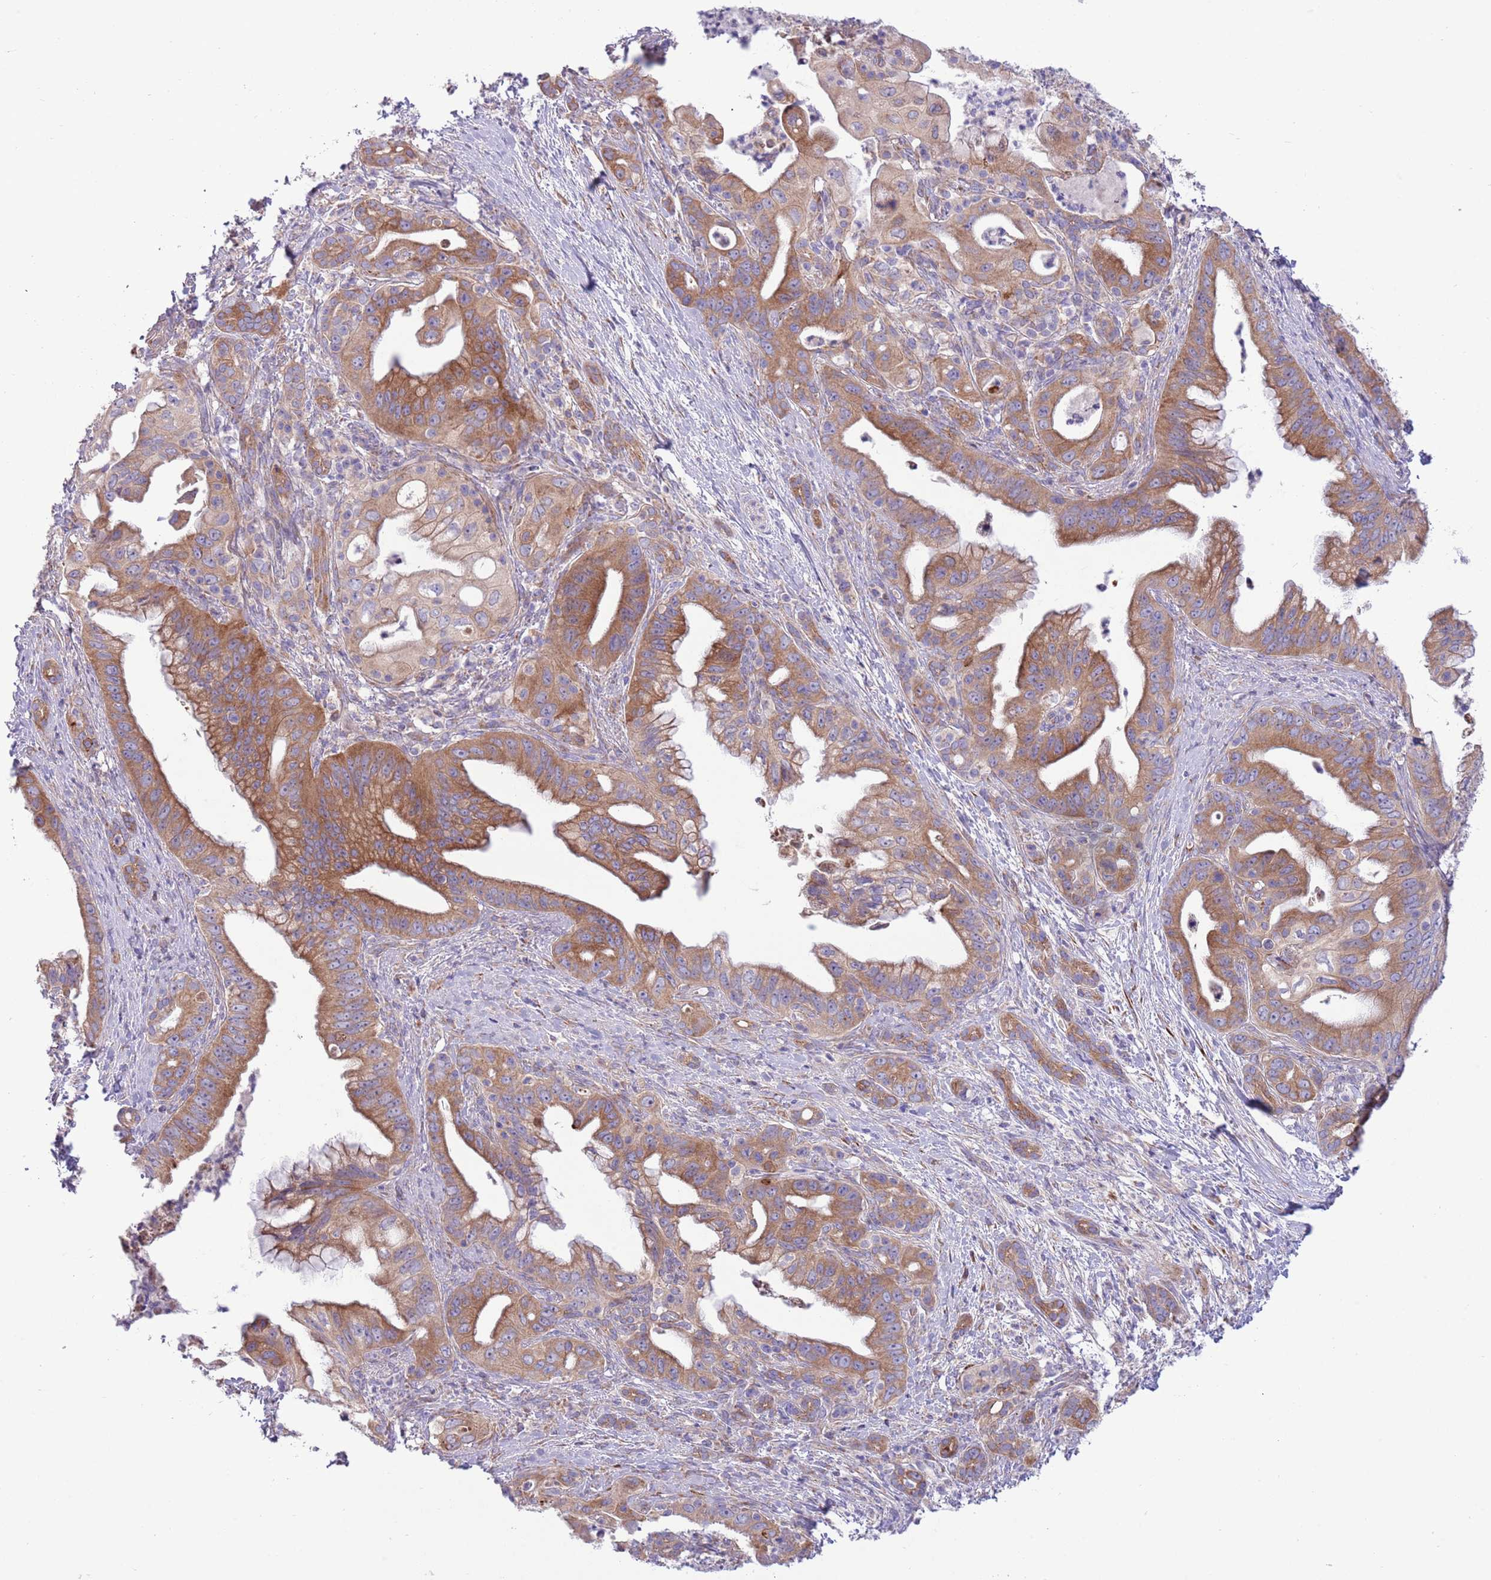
{"staining": {"intensity": "moderate", "quantity": ">75%", "location": "cytoplasmic/membranous"}, "tissue": "pancreatic cancer", "cell_type": "Tumor cells", "image_type": "cancer", "snomed": [{"axis": "morphology", "description": "Adenocarcinoma, NOS"}, {"axis": "topography", "description": "Pancreas"}], "caption": "An image of human pancreatic adenocarcinoma stained for a protein exhibits moderate cytoplasmic/membranous brown staining in tumor cells.", "gene": "TOMM5", "patient": {"sex": "male", "age": 58}}